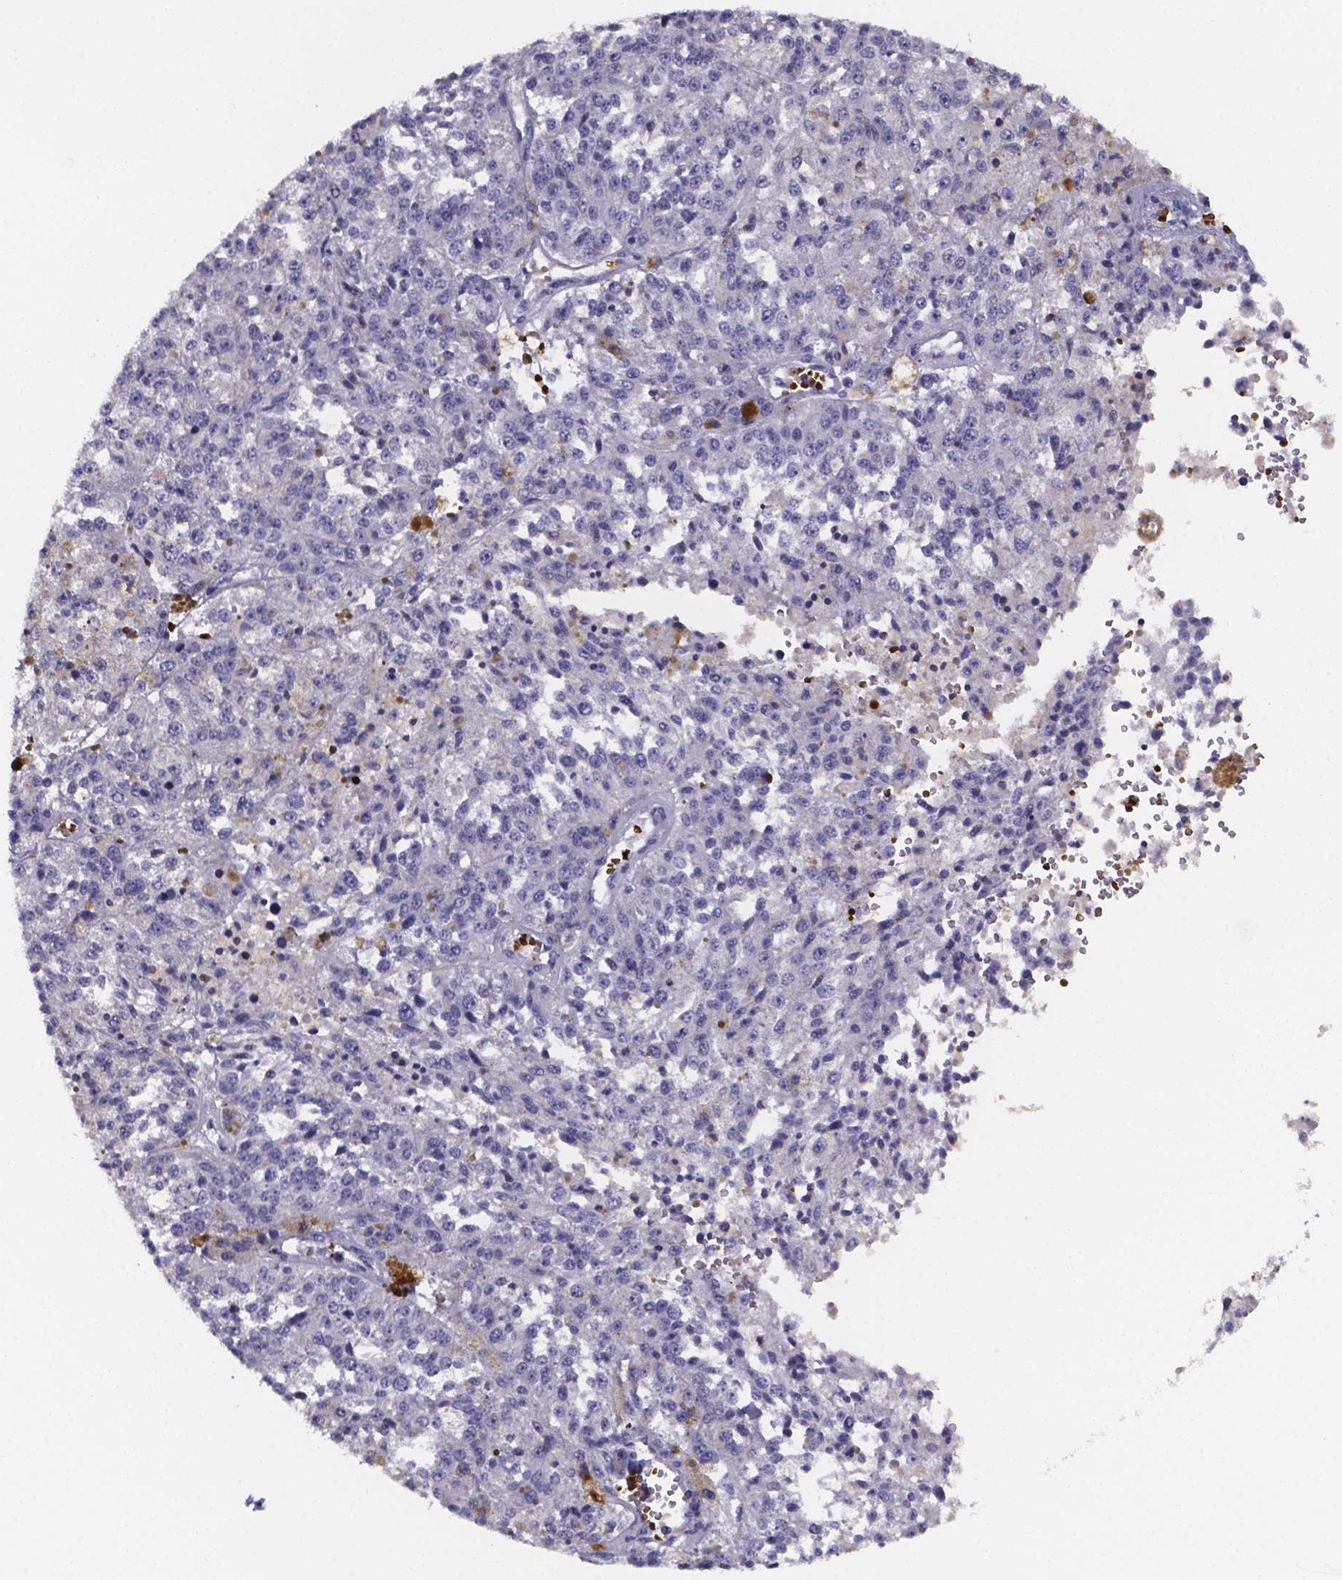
{"staining": {"intensity": "negative", "quantity": "none", "location": "none"}, "tissue": "melanoma", "cell_type": "Tumor cells", "image_type": "cancer", "snomed": [{"axis": "morphology", "description": "Malignant melanoma, Metastatic site"}, {"axis": "topography", "description": "Lymph node"}], "caption": "A histopathology image of human malignant melanoma (metastatic site) is negative for staining in tumor cells.", "gene": "GABRA3", "patient": {"sex": "female", "age": 64}}